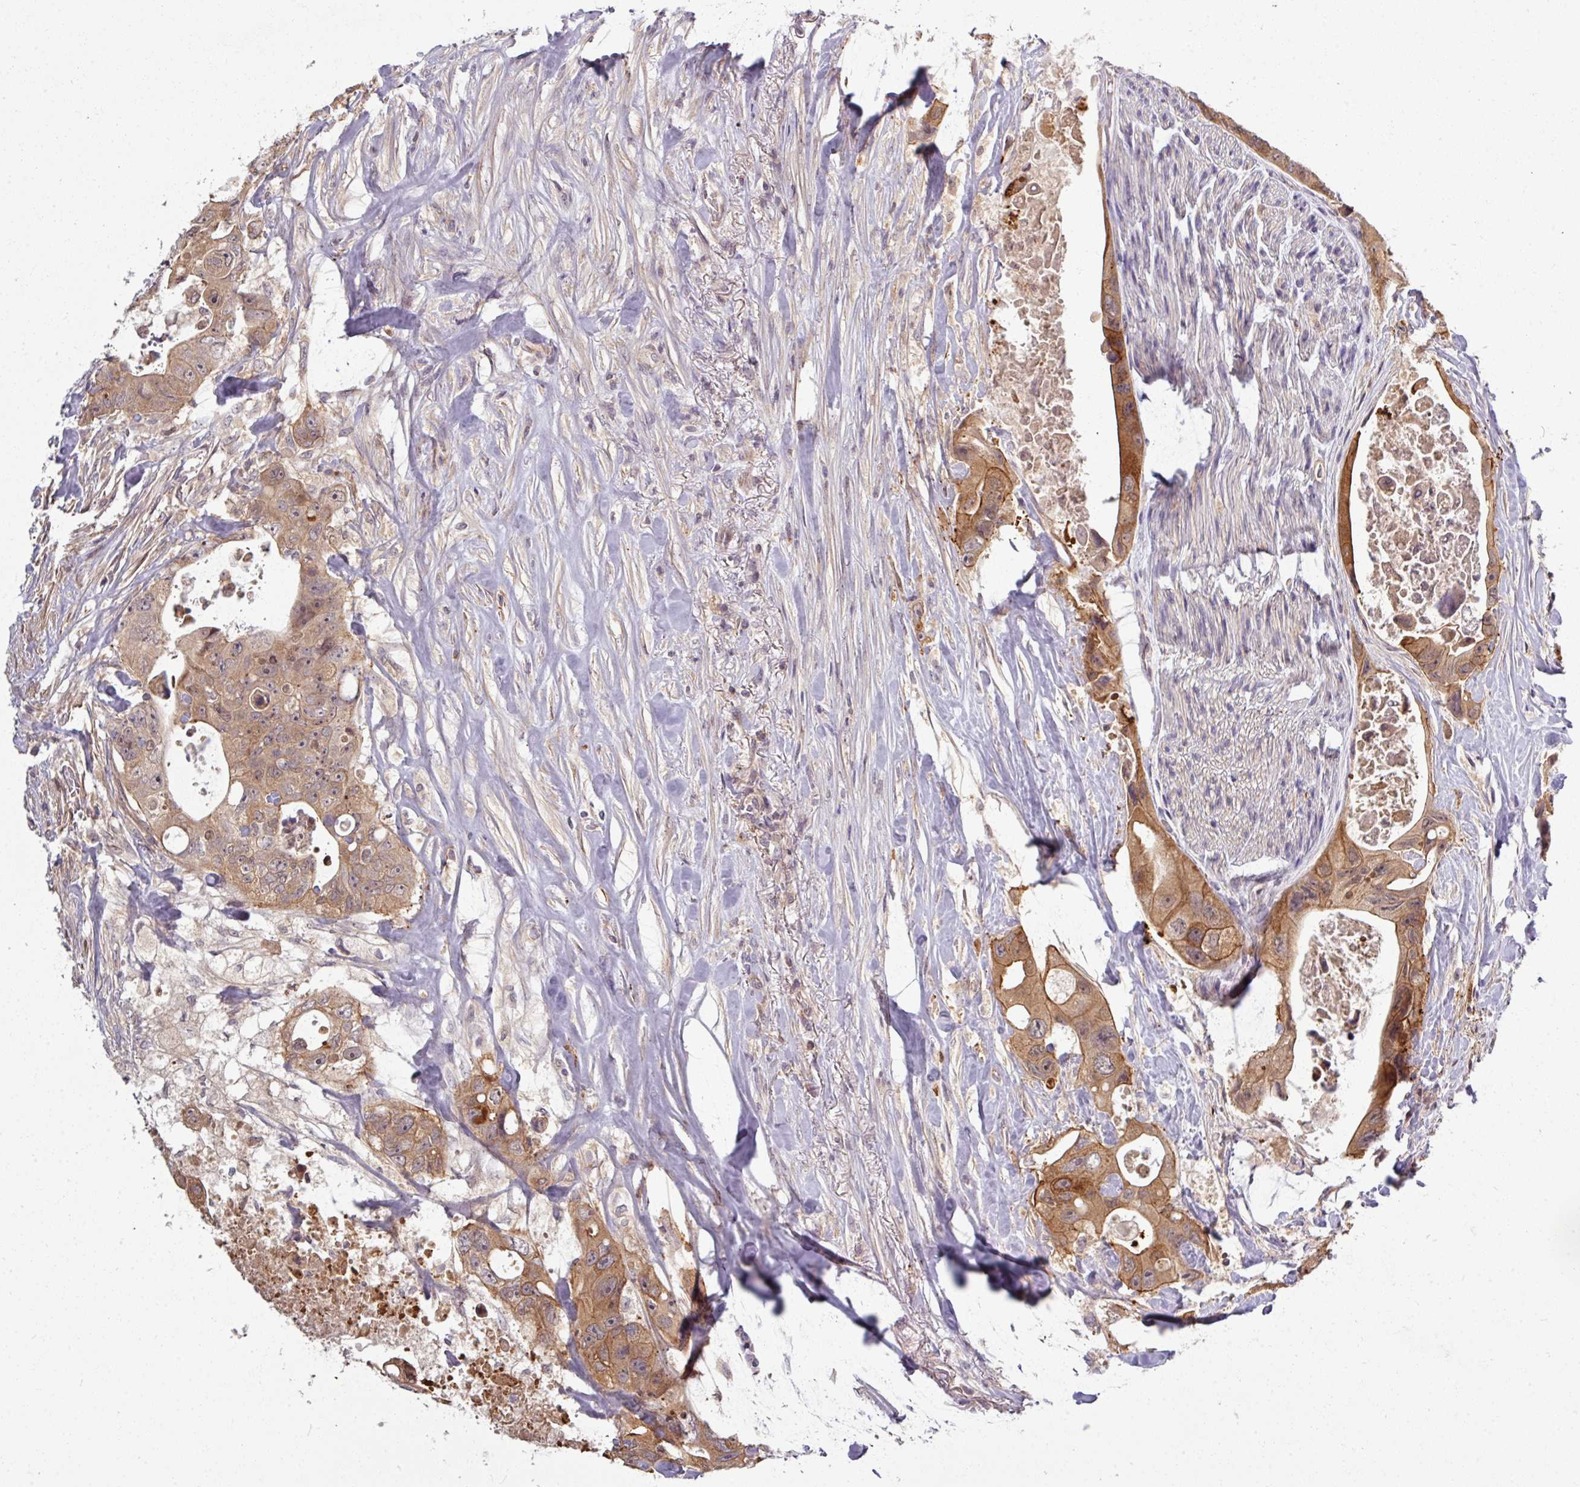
{"staining": {"intensity": "moderate", "quantity": ">75%", "location": "cytoplasmic/membranous"}, "tissue": "colorectal cancer", "cell_type": "Tumor cells", "image_type": "cancer", "snomed": [{"axis": "morphology", "description": "Adenocarcinoma, NOS"}, {"axis": "topography", "description": "Colon"}], "caption": "Colorectal adenocarcinoma stained for a protein reveals moderate cytoplasmic/membranous positivity in tumor cells. (Stains: DAB (3,3'-diaminobenzidine) in brown, nuclei in blue, Microscopy: brightfield microscopy at high magnification).", "gene": "TUSC3", "patient": {"sex": "female", "age": 46}}